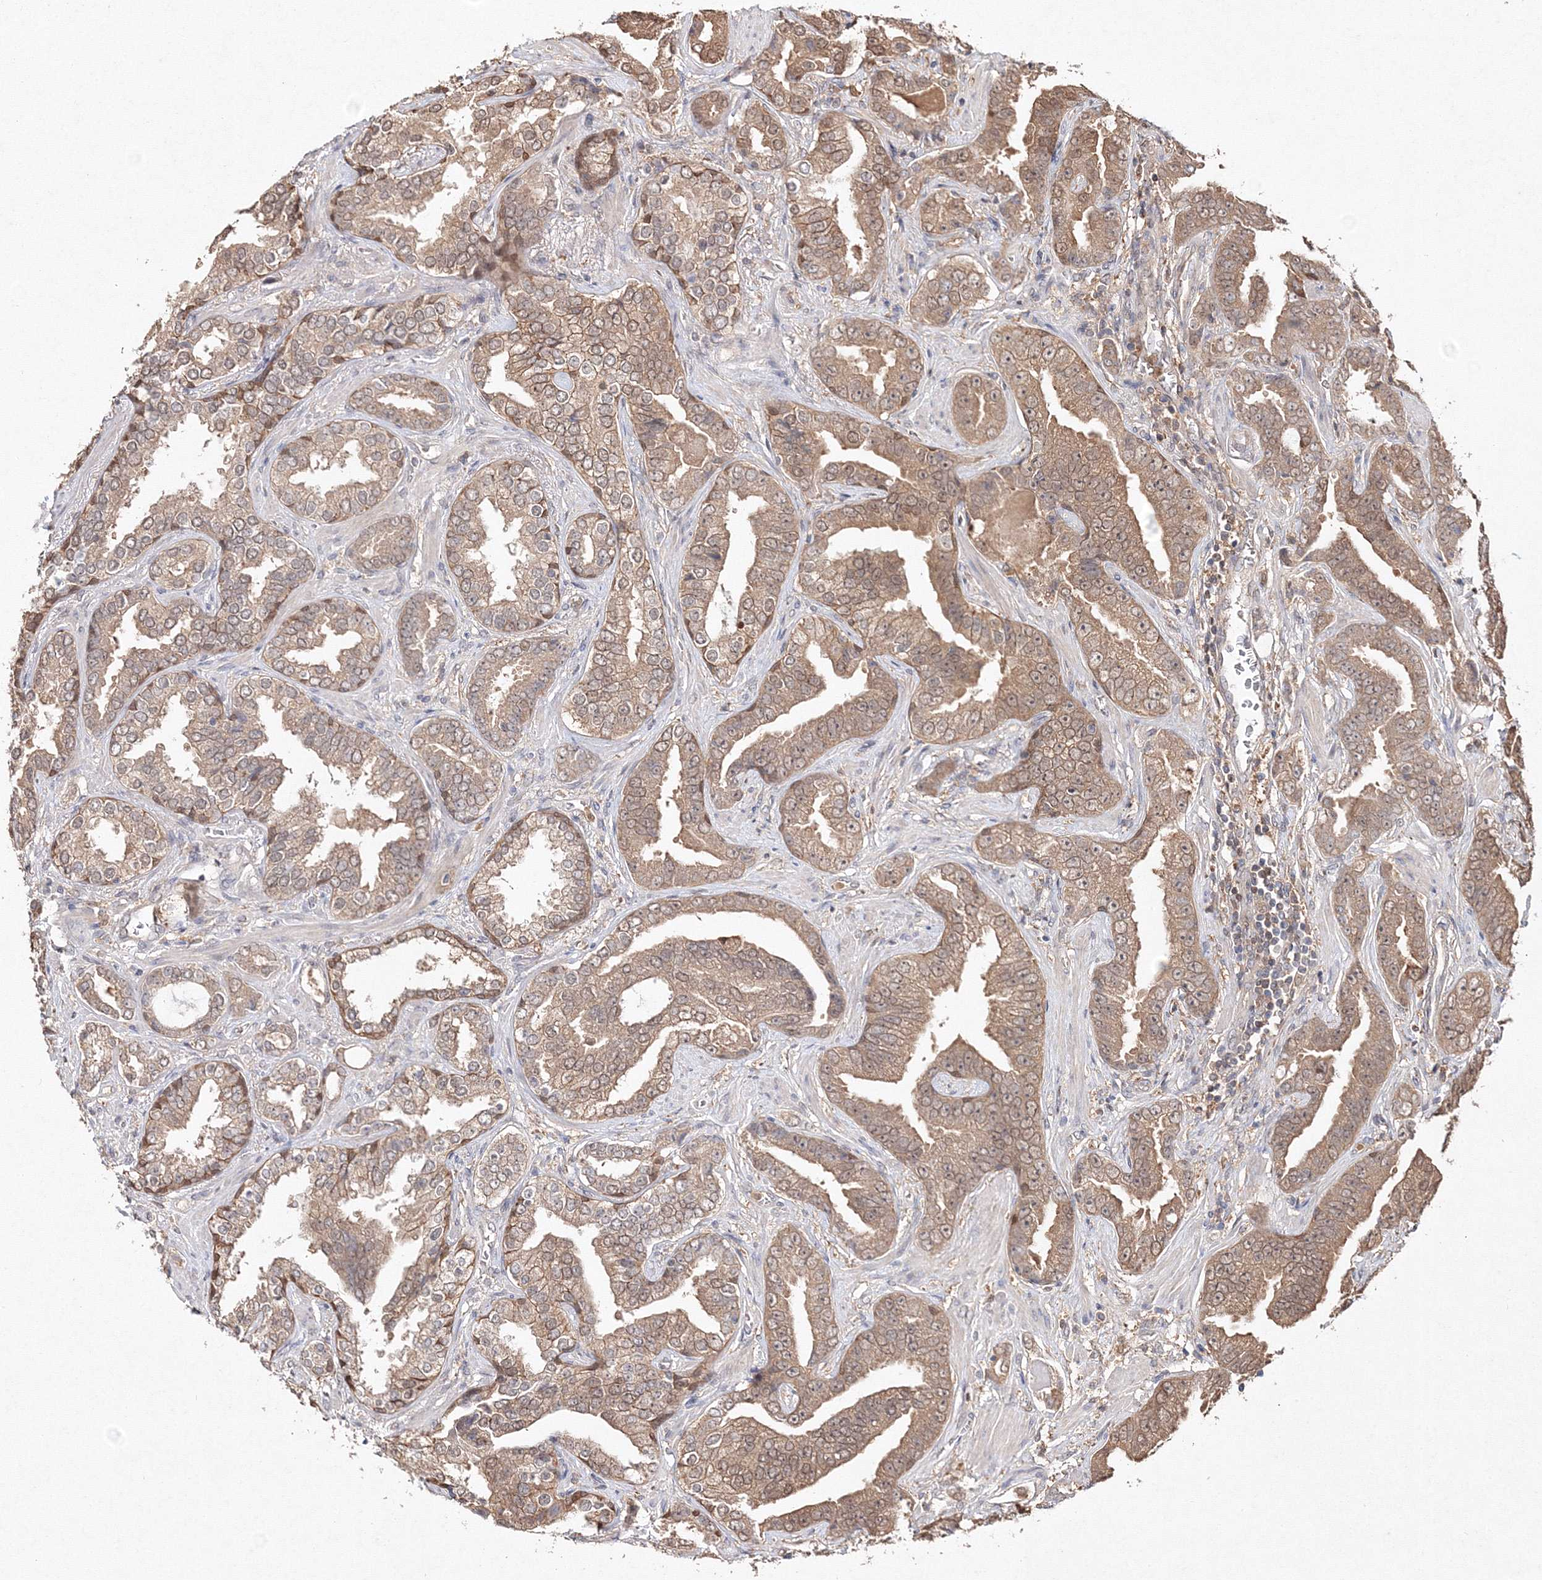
{"staining": {"intensity": "moderate", "quantity": ">75%", "location": "cytoplasmic/membranous"}, "tissue": "prostate cancer", "cell_type": "Tumor cells", "image_type": "cancer", "snomed": [{"axis": "morphology", "description": "Adenocarcinoma, Low grade"}, {"axis": "topography", "description": "Prostate"}], "caption": "Immunohistochemistry image of neoplastic tissue: human prostate adenocarcinoma (low-grade) stained using immunohistochemistry exhibits medium levels of moderate protein expression localized specifically in the cytoplasmic/membranous of tumor cells, appearing as a cytoplasmic/membranous brown color.", "gene": "S100A11", "patient": {"sex": "male", "age": 60}}